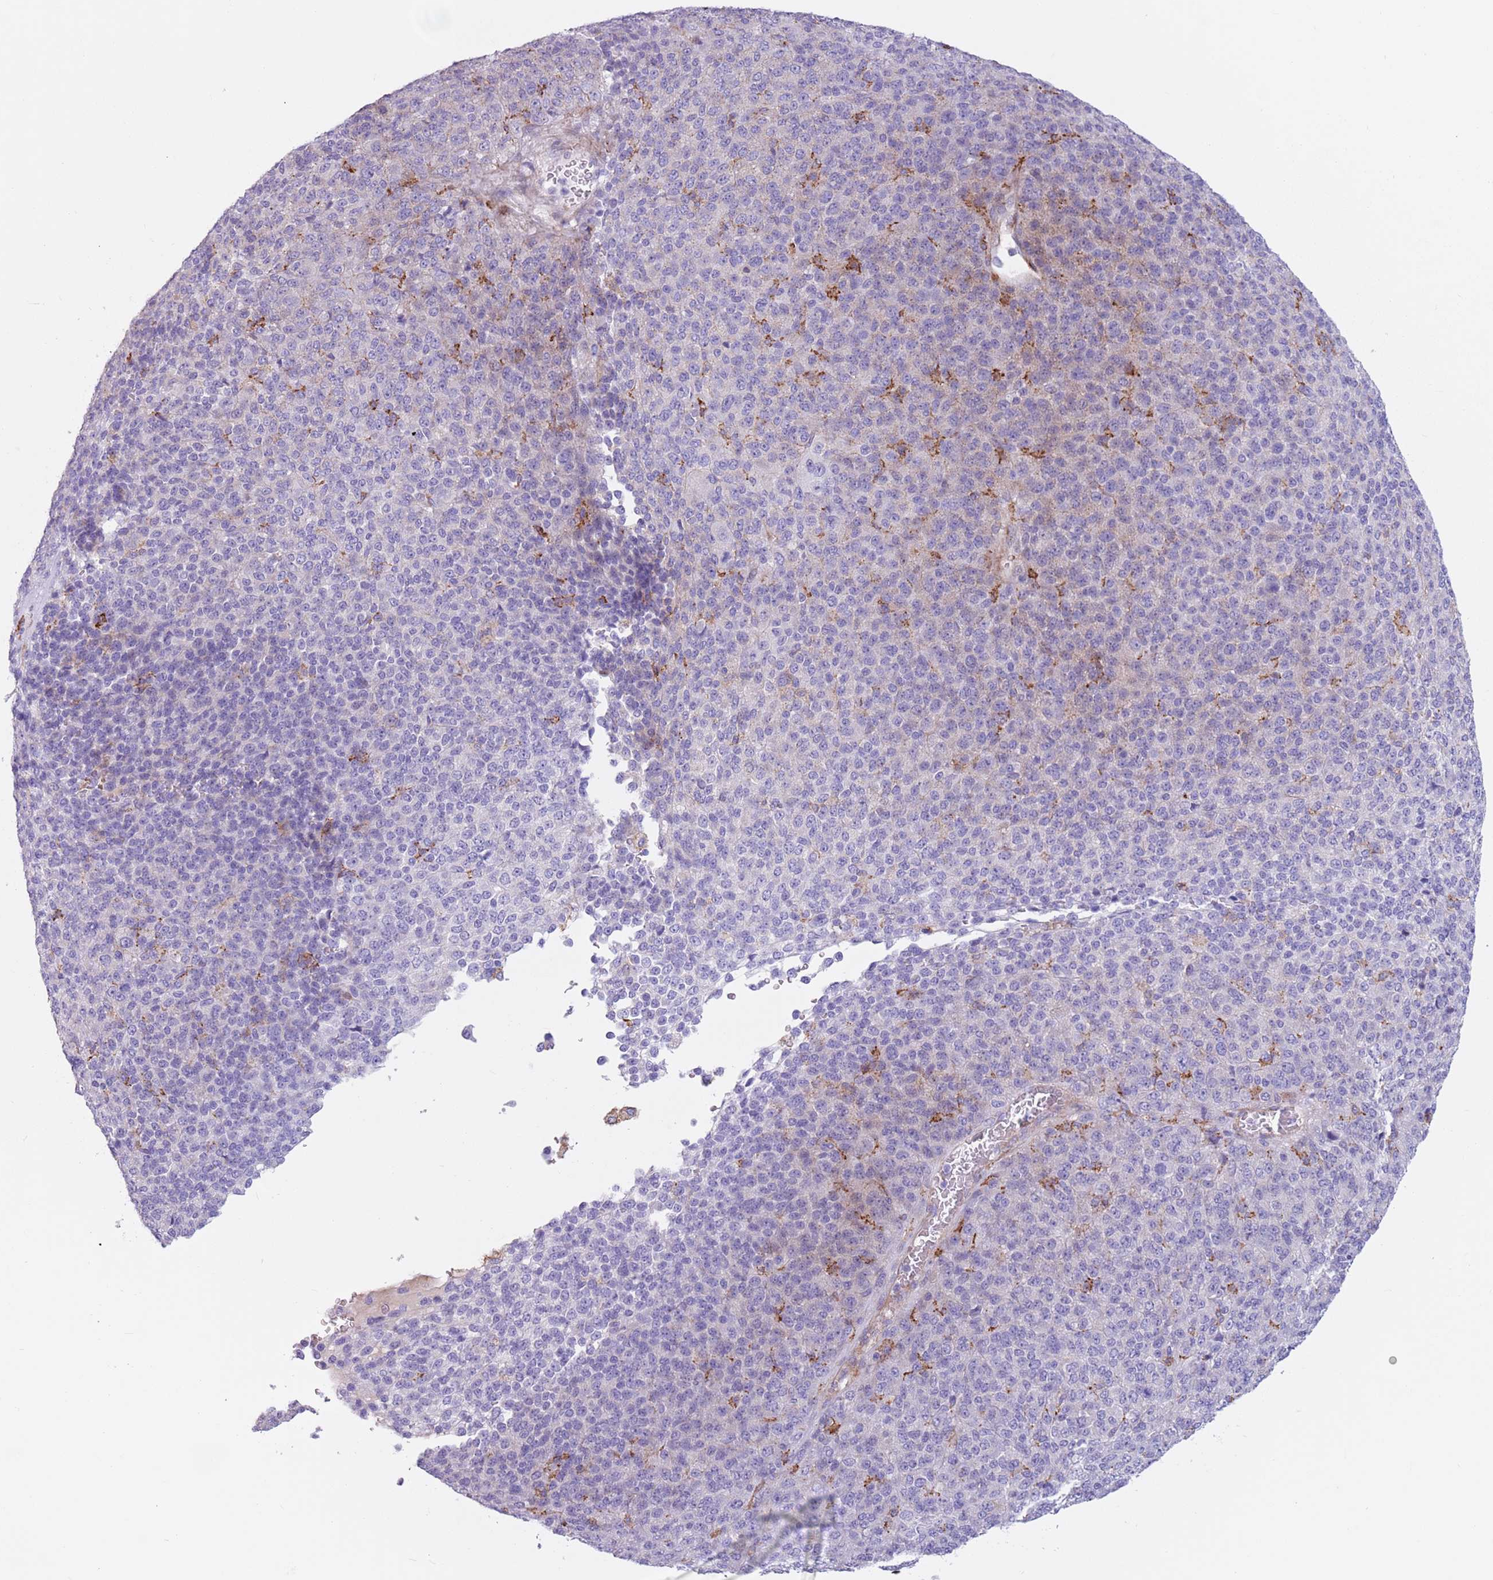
{"staining": {"intensity": "negative", "quantity": "none", "location": "none"}, "tissue": "melanoma", "cell_type": "Tumor cells", "image_type": "cancer", "snomed": [{"axis": "morphology", "description": "Malignant melanoma, Metastatic site"}, {"axis": "topography", "description": "Brain"}], "caption": "IHC histopathology image of neoplastic tissue: malignant melanoma (metastatic site) stained with DAB (3,3'-diaminobenzidine) exhibits no significant protein positivity in tumor cells.", "gene": "SNX6", "patient": {"sex": "female", "age": 56}}